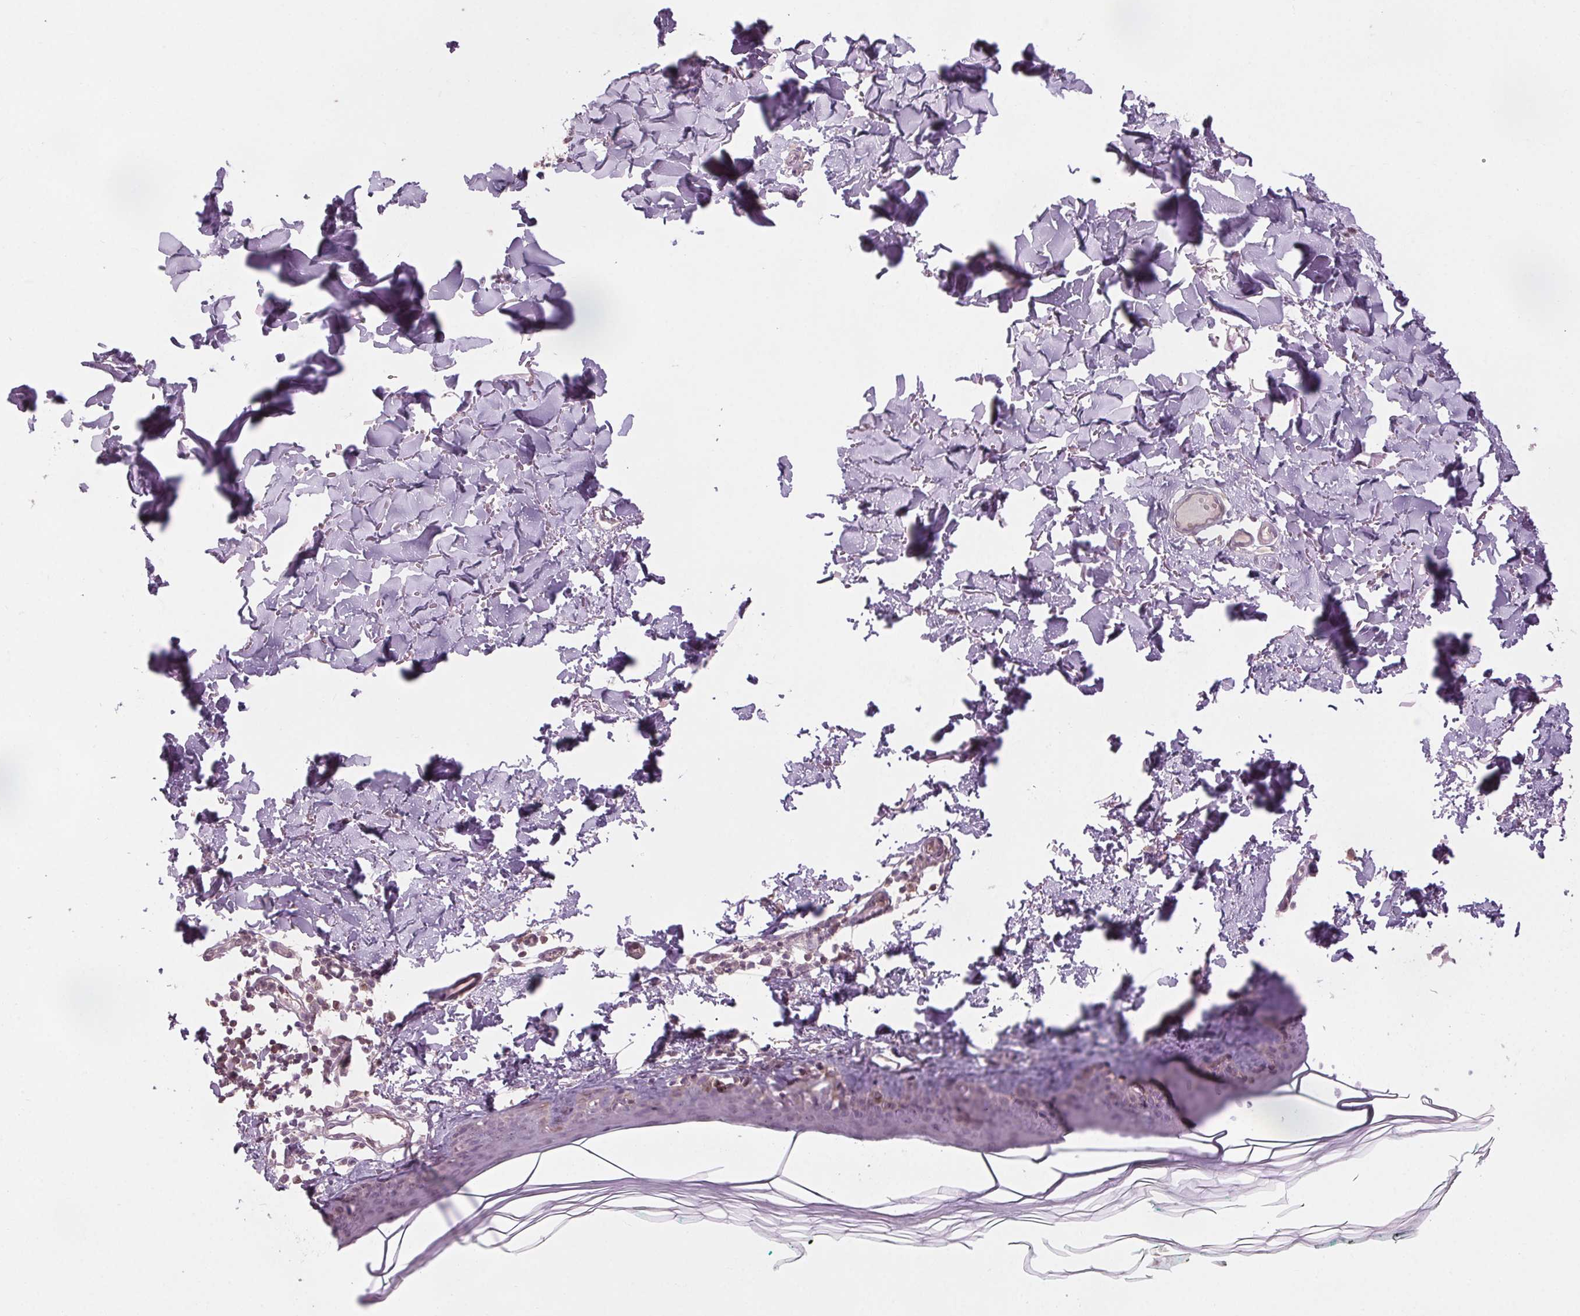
{"staining": {"intensity": "weak", "quantity": "<25%", "location": "cytoplasmic/membranous"}, "tissue": "skin", "cell_type": "Fibroblasts", "image_type": "normal", "snomed": [{"axis": "morphology", "description": "Normal tissue, NOS"}, {"axis": "topography", "description": "Skin"}, {"axis": "topography", "description": "Peripheral nerve tissue"}], "caption": "Human skin stained for a protein using immunohistochemistry shows no expression in fibroblasts.", "gene": "HHLA2", "patient": {"sex": "female", "age": 45}}